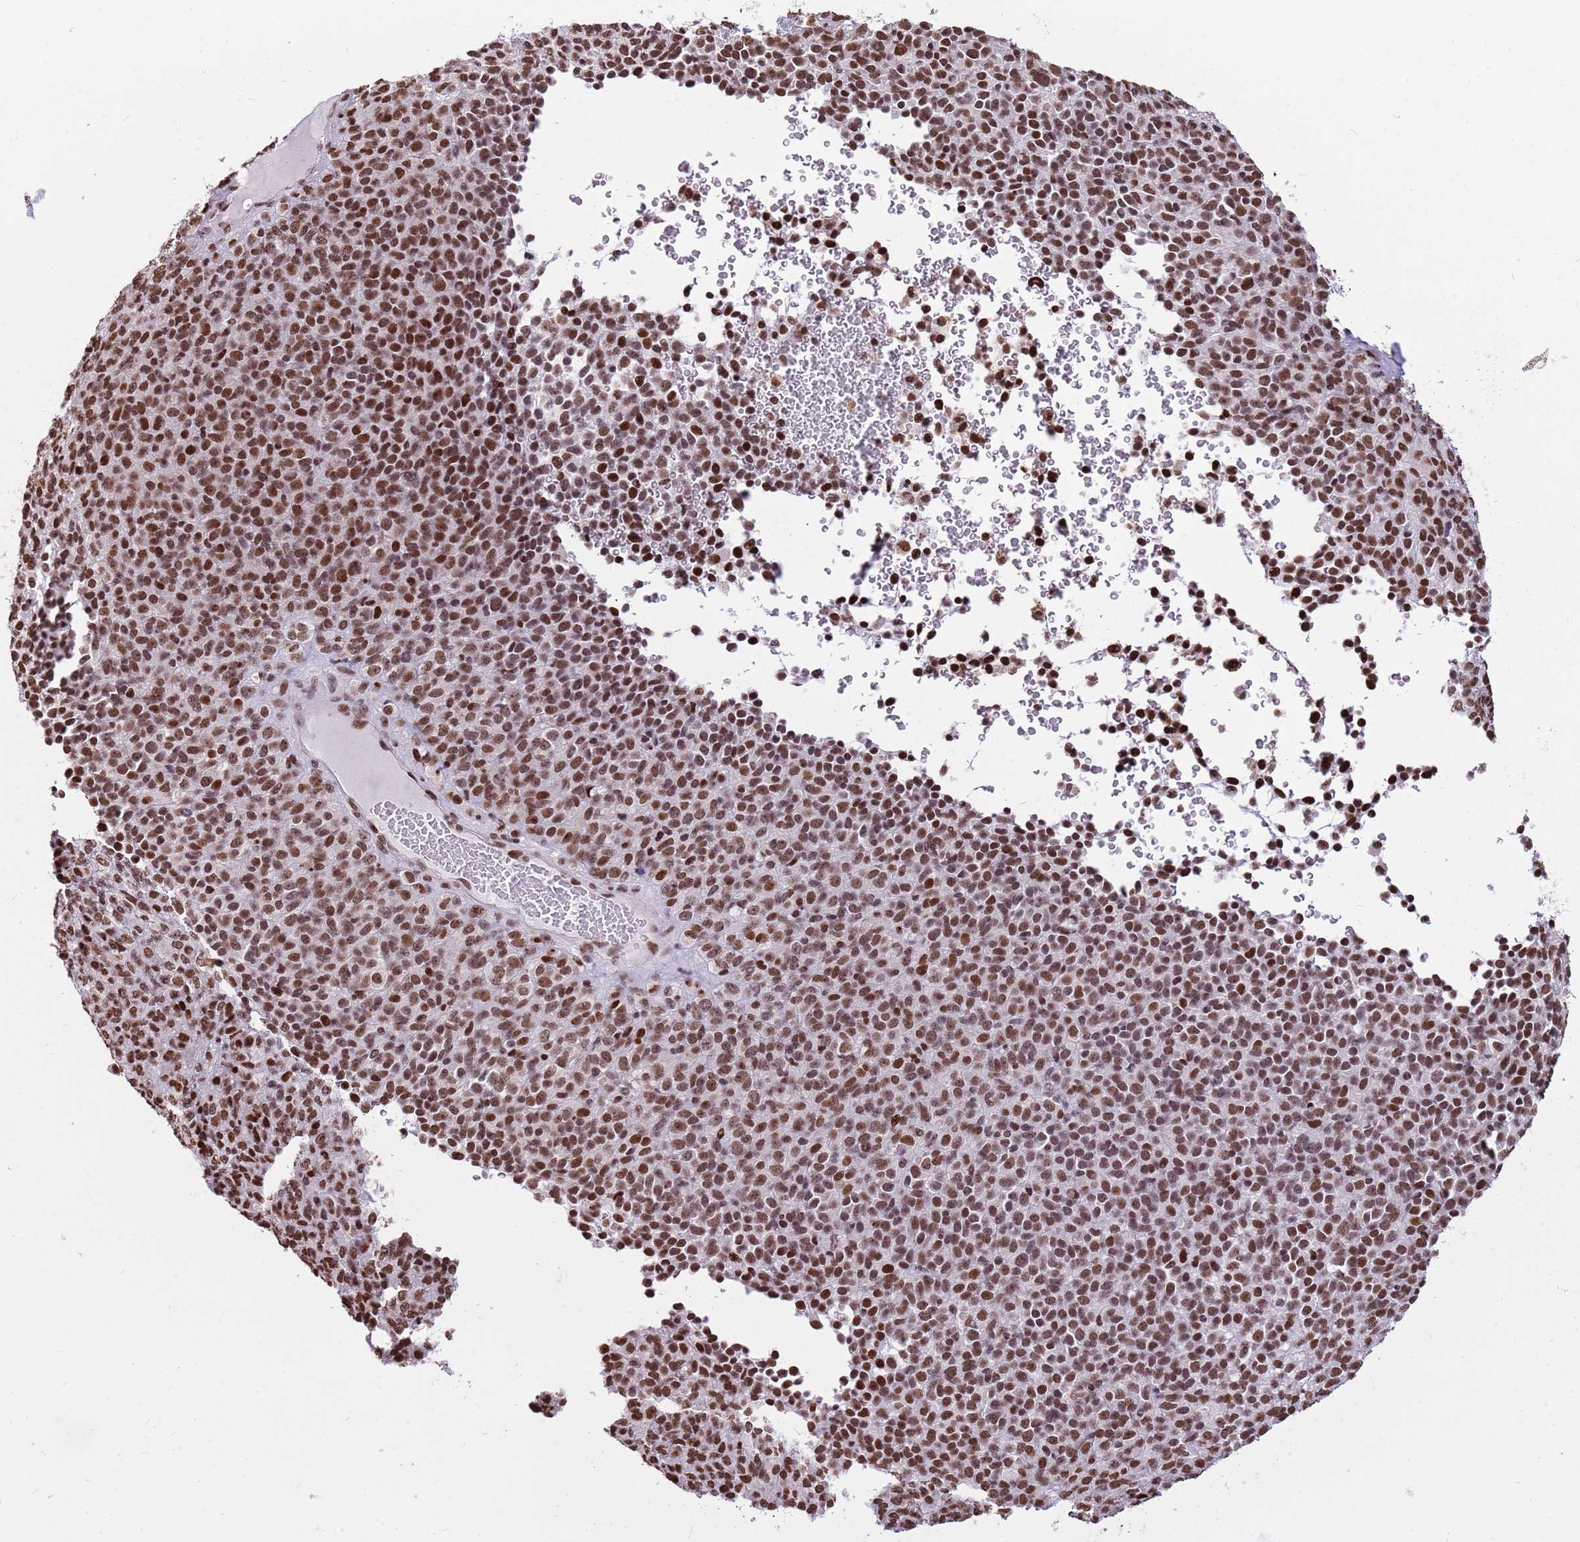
{"staining": {"intensity": "moderate", "quantity": ">75%", "location": "nuclear"}, "tissue": "melanoma", "cell_type": "Tumor cells", "image_type": "cancer", "snomed": [{"axis": "morphology", "description": "Malignant melanoma, Metastatic site"}, {"axis": "topography", "description": "Brain"}], "caption": "Melanoma was stained to show a protein in brown. There is medium levels of moderate nuclear staining in about >75% of tumor cells.", "gene": "WASHC4", "patient": {"sex": "female", "age": 56}}